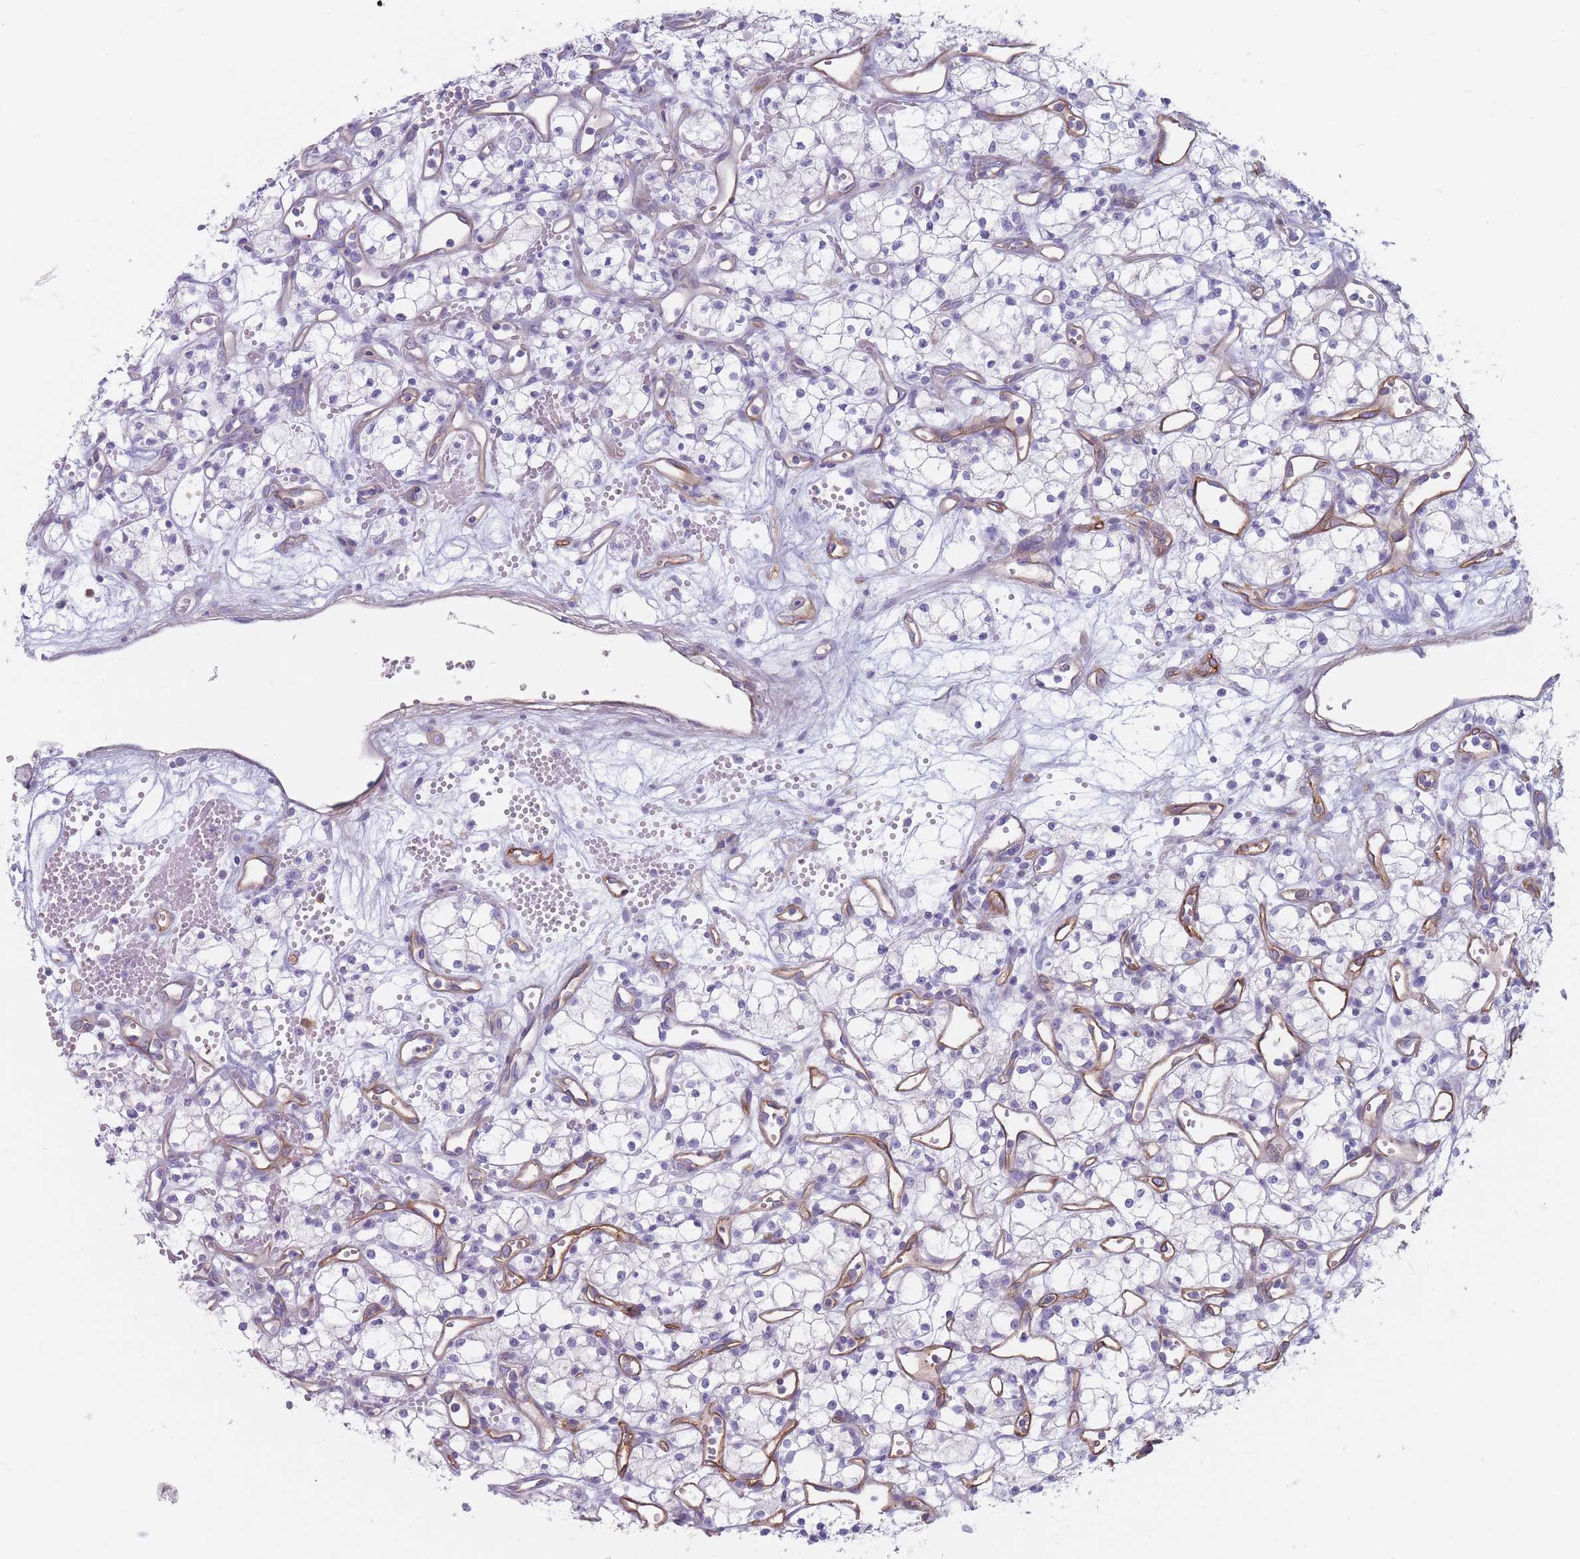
{"staining": {"intensity": "negative", "quantity": "none", "location": "none"}, "tissue": "renal cancer", "cell_type": "Tumor cells", "image_type": "cancer", "snomed": [{"axis": "morphology", "description": "Adenocarcinoma, NOS"}, {"axis": "topography", "description": "Kidney"}], "caption": "This is an immunohistochemistry (IHC) micrograph of renal cancer. There is no staining in tumor cells.", "gene": "PLPP1", "patient": {"sex": "male", "age": 59}}